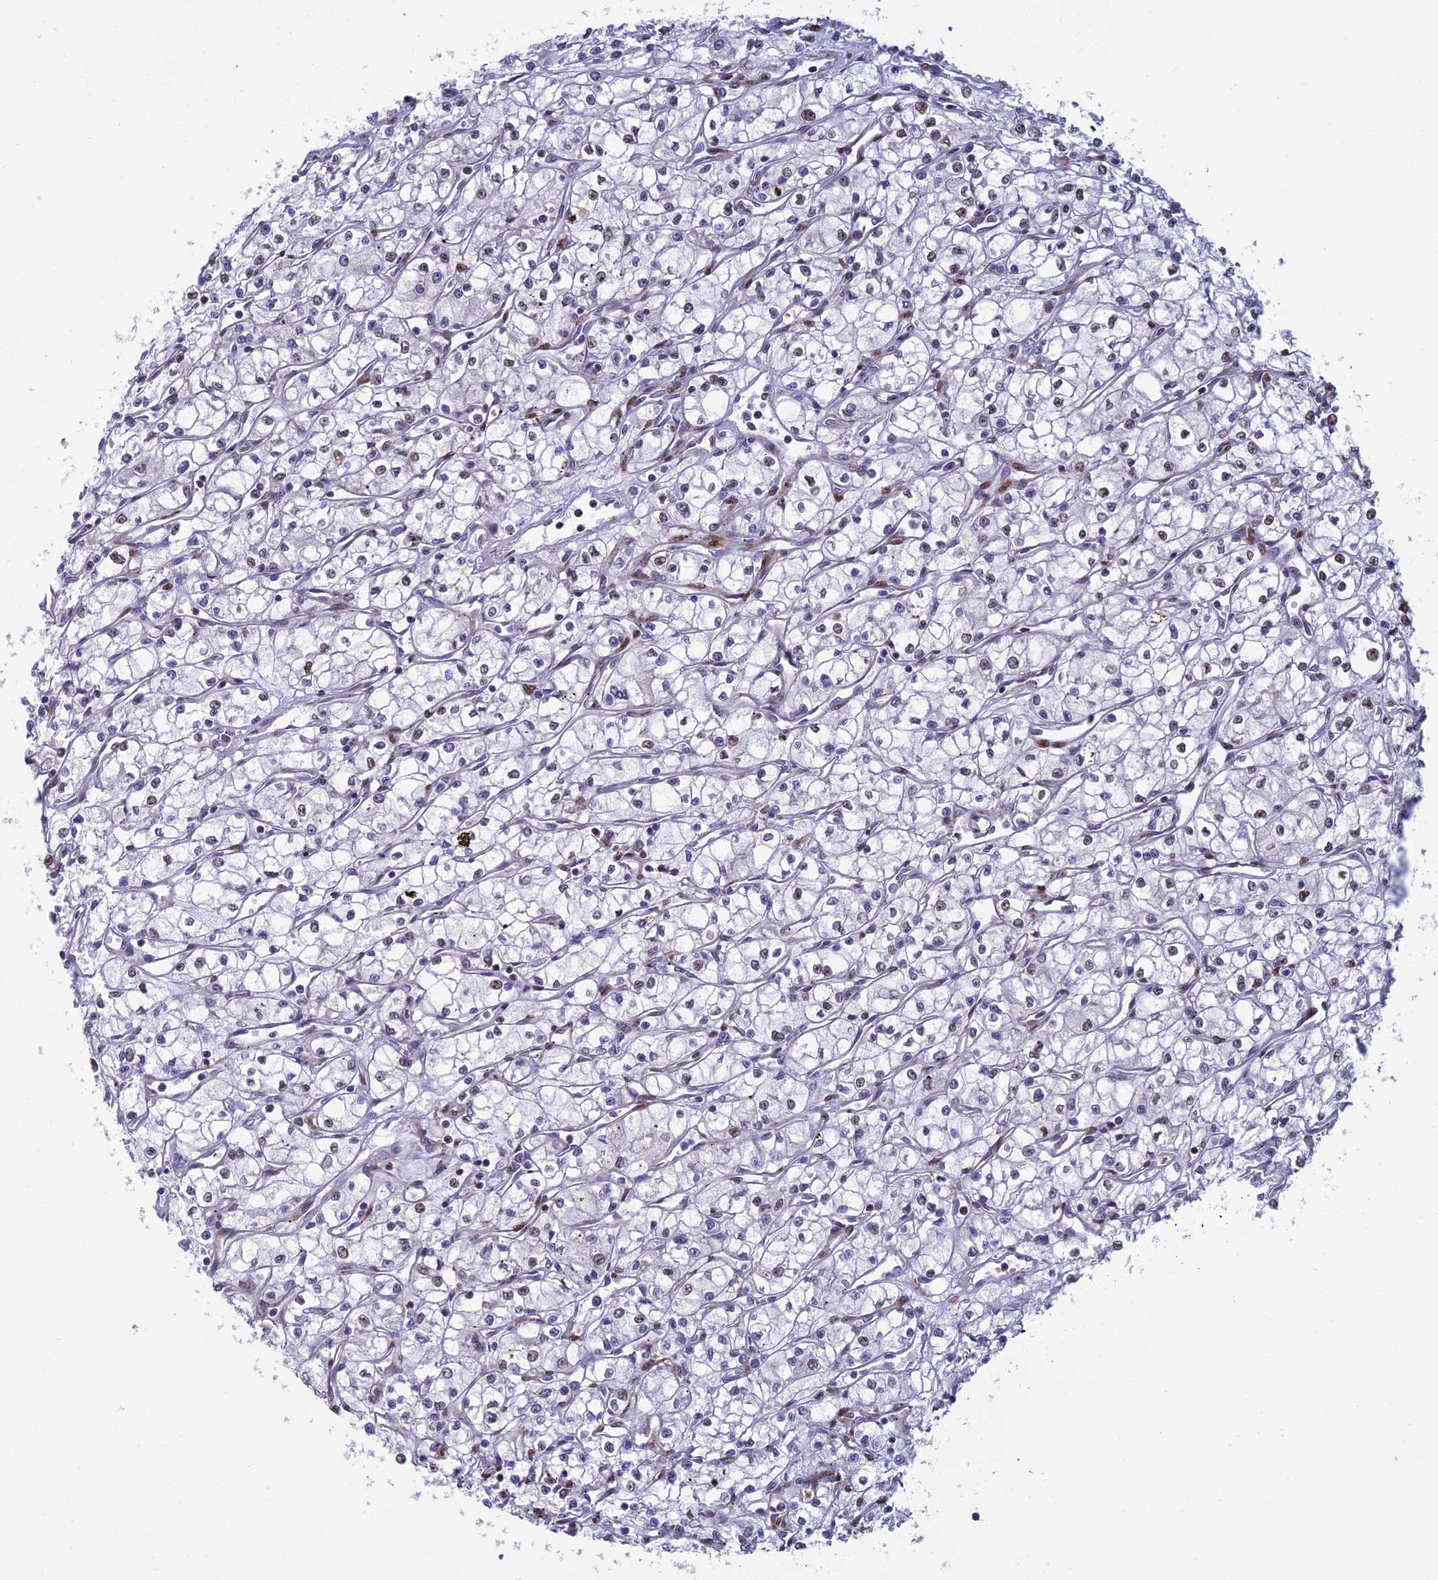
{"staining": {"intensity": "weak", "quantity": "<25%", "location": "nuclear"}, "tissue": "renal cancer", "cell_type": "Tumor cells", "image_type": "cancer", "snomed": [{"axis": "morphology", "description": "Adenocarcinoma, NOS"}, {"axis": "topography", "description": "Kidney"}], "caption": "Immunohistochemistry (IHC) of human renal adenocarcinoma displays no expression in tumor cells.", "gene": "CLK4", "patient": {"sex": "male", "age": 59}}